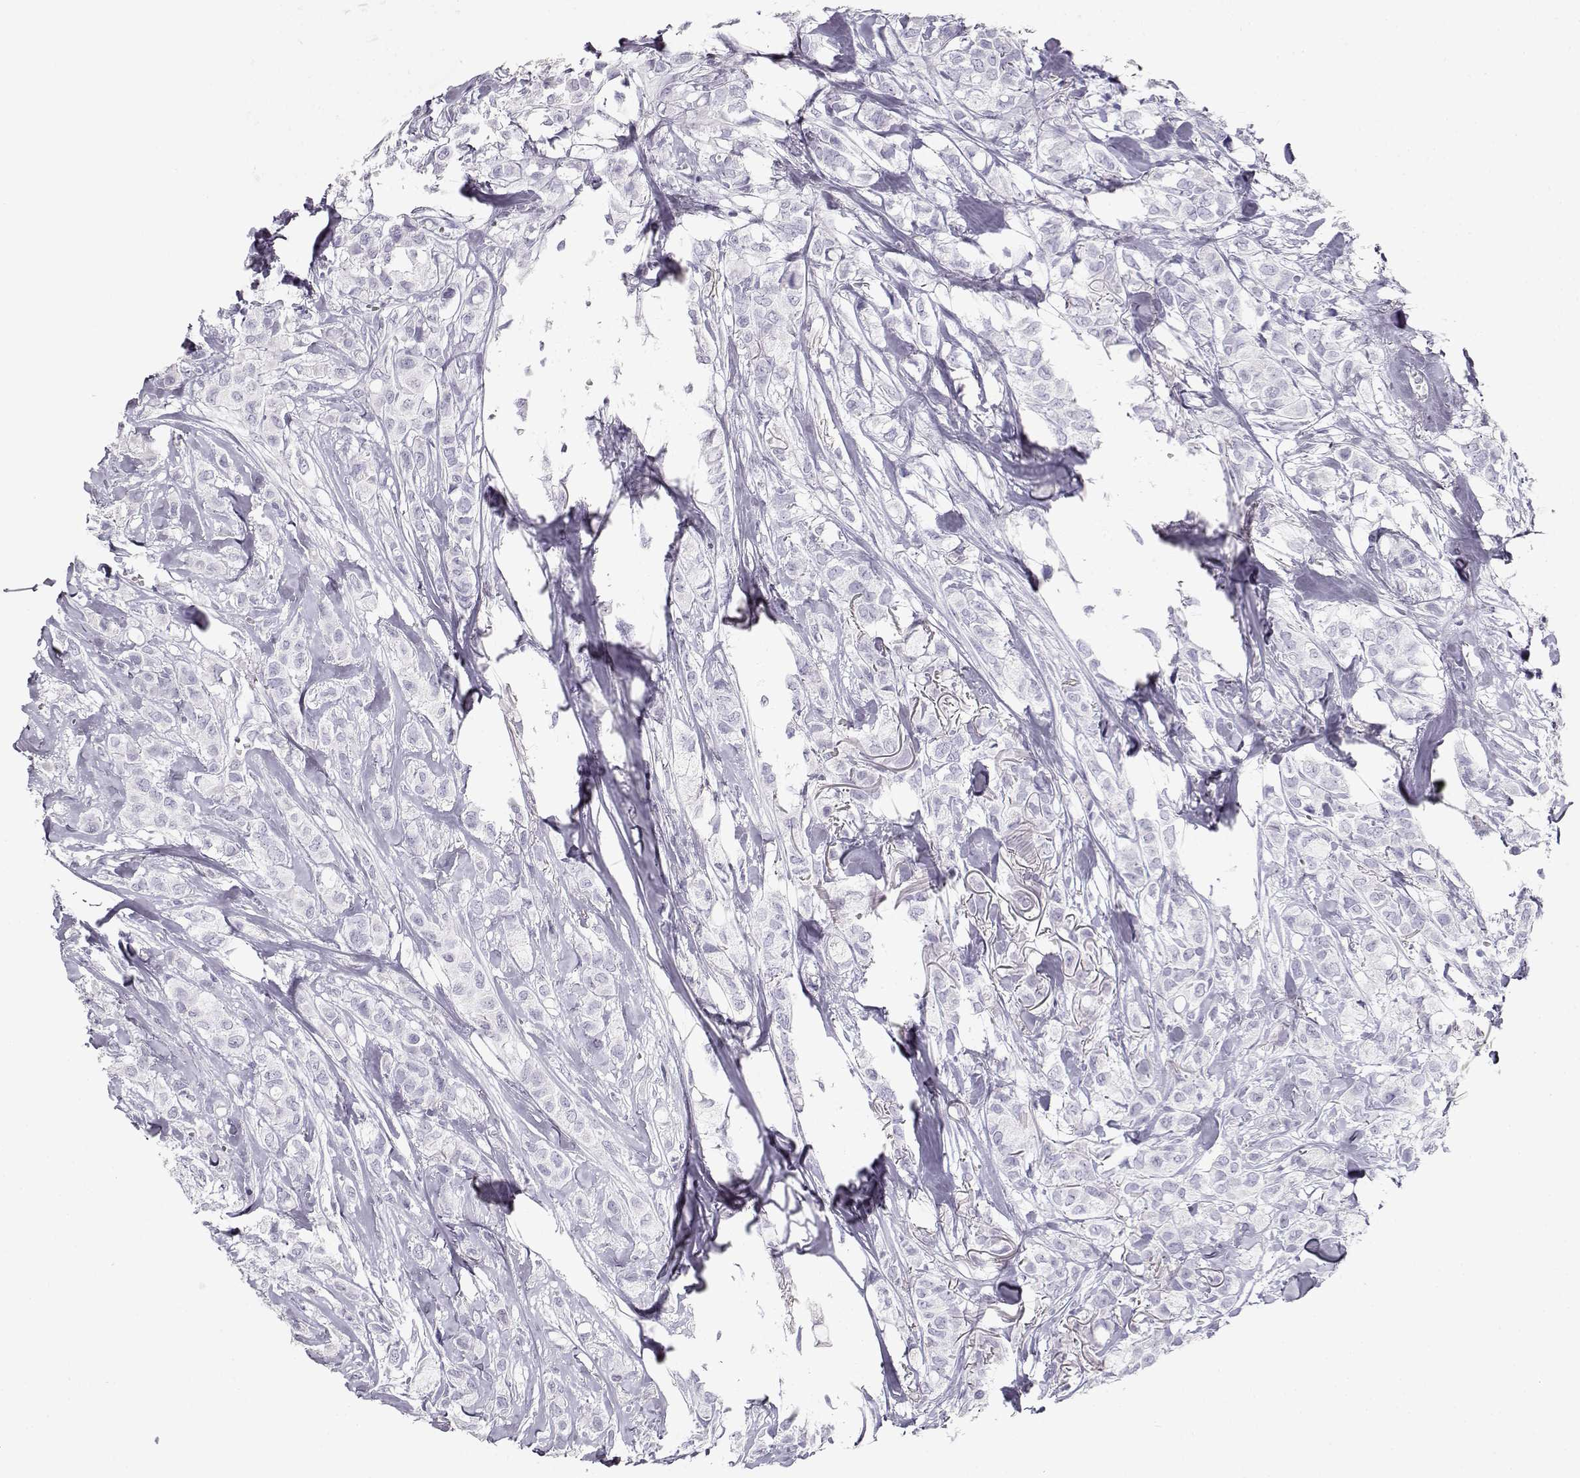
{"staining": {"intensity": "negative", "quantity": "none", "location": "none"}, "tissue": "breast cancer", "cell_type": "Tumor cells", "image_type": "cancer", "snomed": [{"axis": "morphology", "description": "Duct carcinoma"}, {"axis": "topography", "description": "Breast"}], "caption": "IHC image of neoplastic tissue: breast invasive ductal carcinoma stained with DAB reveals no significant protein staining in tumor cells.", "gene": "TKTL1", "patient": {"sex": "female", "age": 85}}